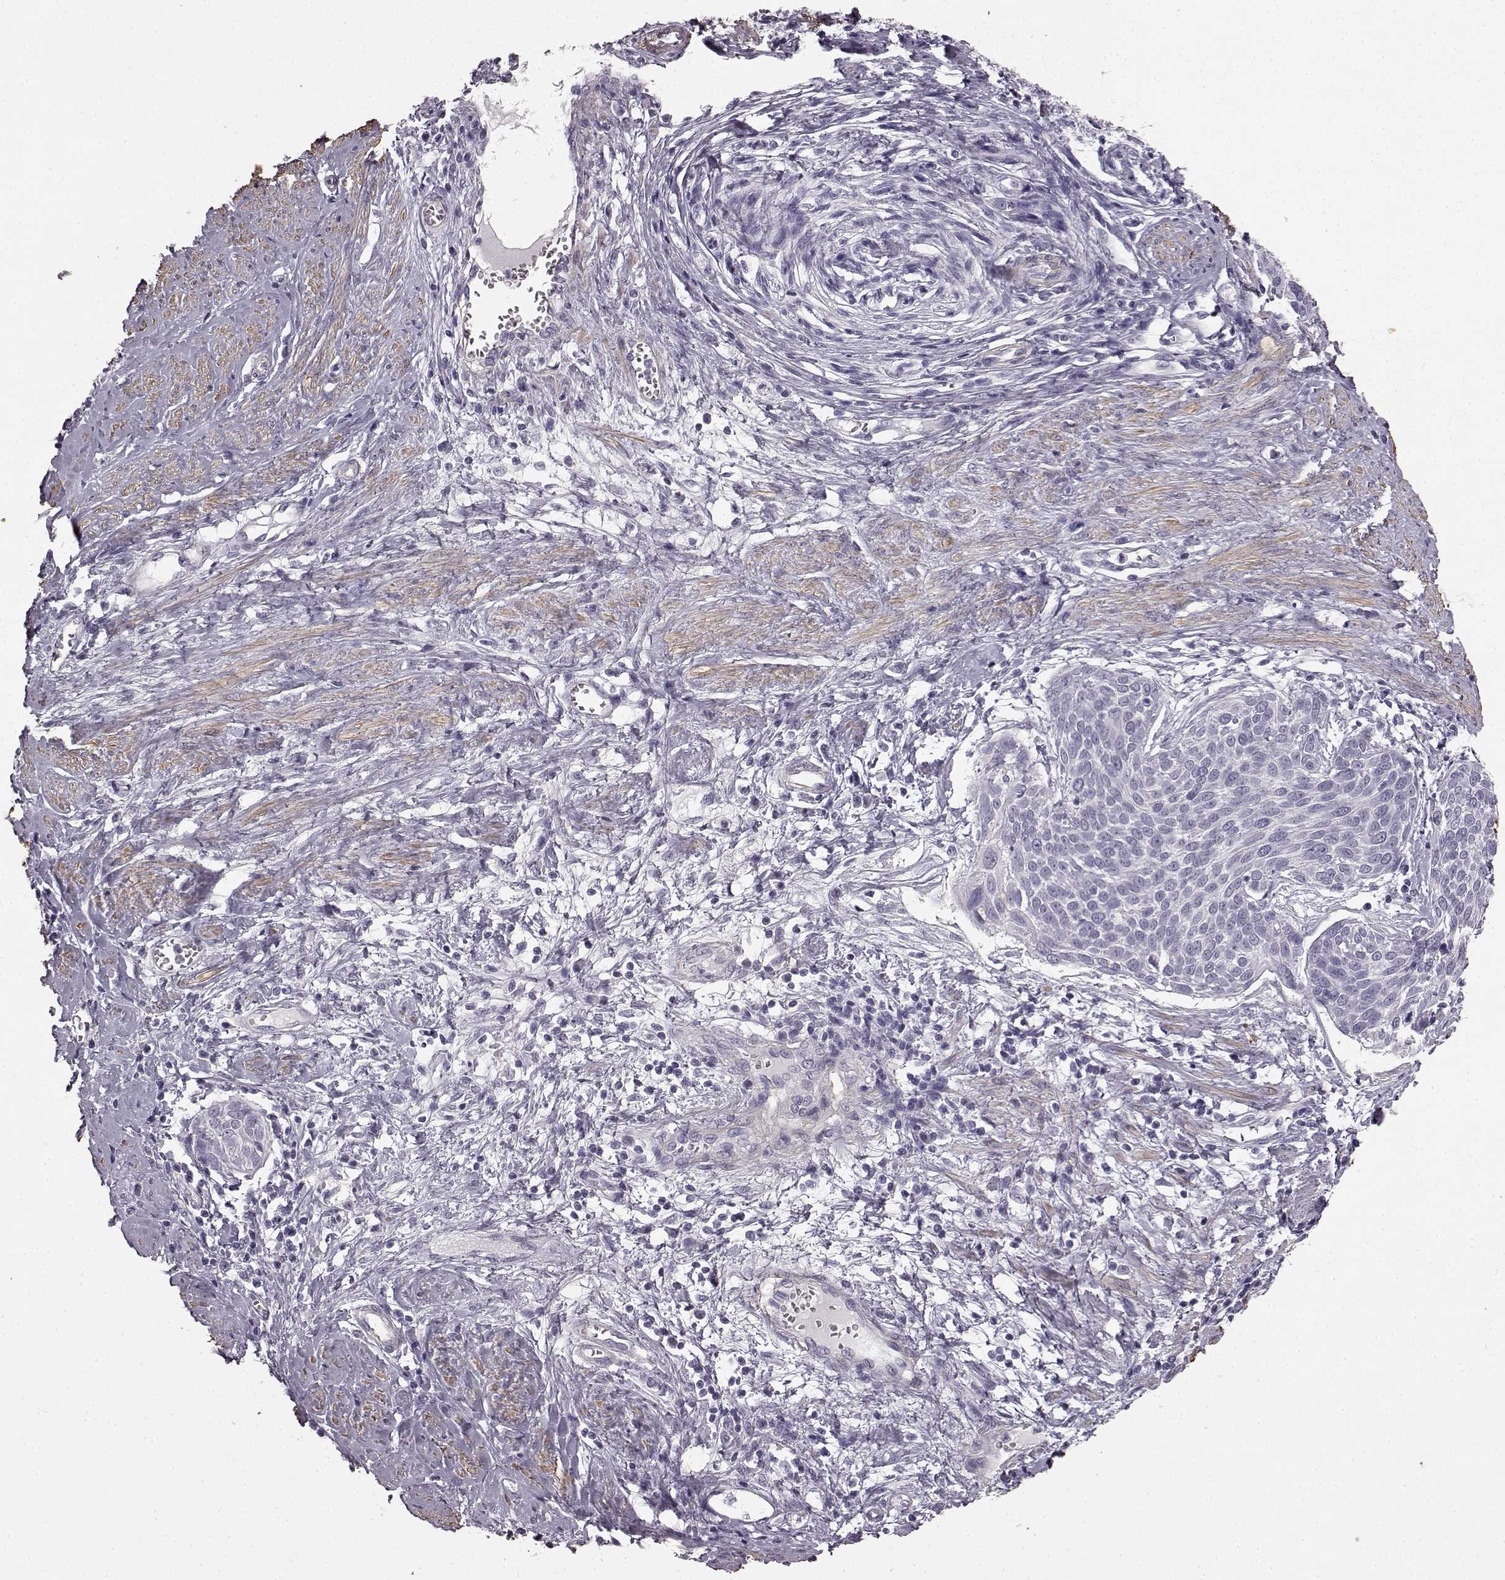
{"staining": {"intensity": "negative", "quantity": "none", "location": "none"}, "tissue": "cervical cancer", "cell_type": "Tumor cells", "image_type": "cancer", "snomed": [{"axis": "morphology", "description": "Squamous cell carcinoma, NOS"}, {"axis": "topography", "description": "Cervix"}], "caption": "The immunohistochemistry micrograph has no significant positivity in tumor cells of cervical cancer (squamous cell carcinoma) tissue.", "gene": "SLCO3A1", "patient": {"sex": "female", "age": 39}}